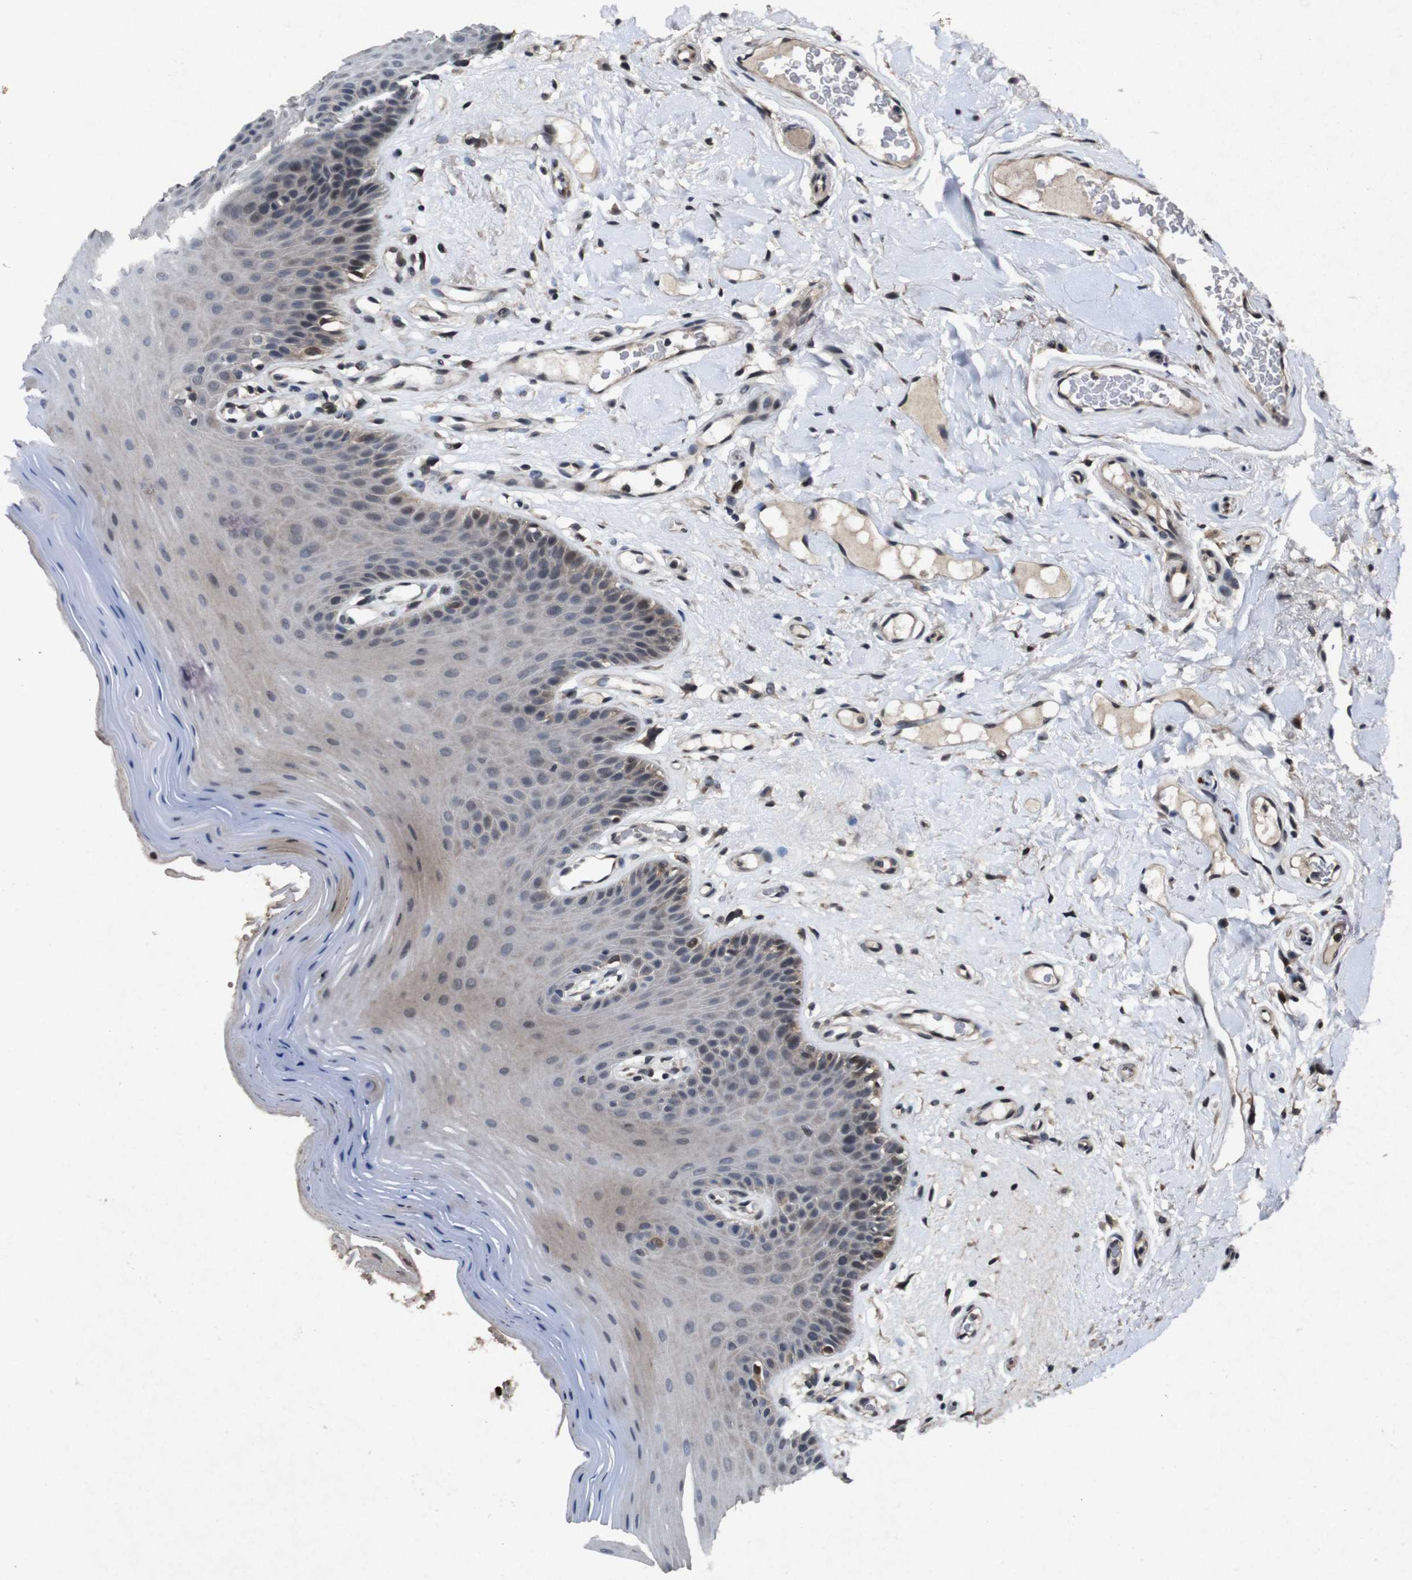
{"staining": {"intensity": "weak", "quantity": "25%-75%", "location": "cytoplasmic/membranous"}, "tissue": "oral mucosa", "cell_type": "Squamous epithelial cells", "image_type": "normal", "snomed": [{"axis": "morphology", "description": "Normal tissue, NOS"}, {"axis": "morphology", "description": "Squamous cell carcinoma, NOS"}, {"axis": "topography", "description": "Skeletal muscle"}, {"axis": "topography", "description": "Adipose tissue"}, {"axis": "topography", "description": "Vascular tissue"}, {"axis": "topography", "description": "Oral tissue"}, {"axis": "topography", "description": "Peripheral nerve tissue"}, {"axis": "topography", "description": "Head-Neck"}], "caption": "The immunohistochemical stain labels weak cytoplasmic/membranous staining in squamous epithelial cells of benign oral mucosa. Nuclei are stained in blue.", "gene": "AKT3", "patient": {"sex": "male", "age": 71}}